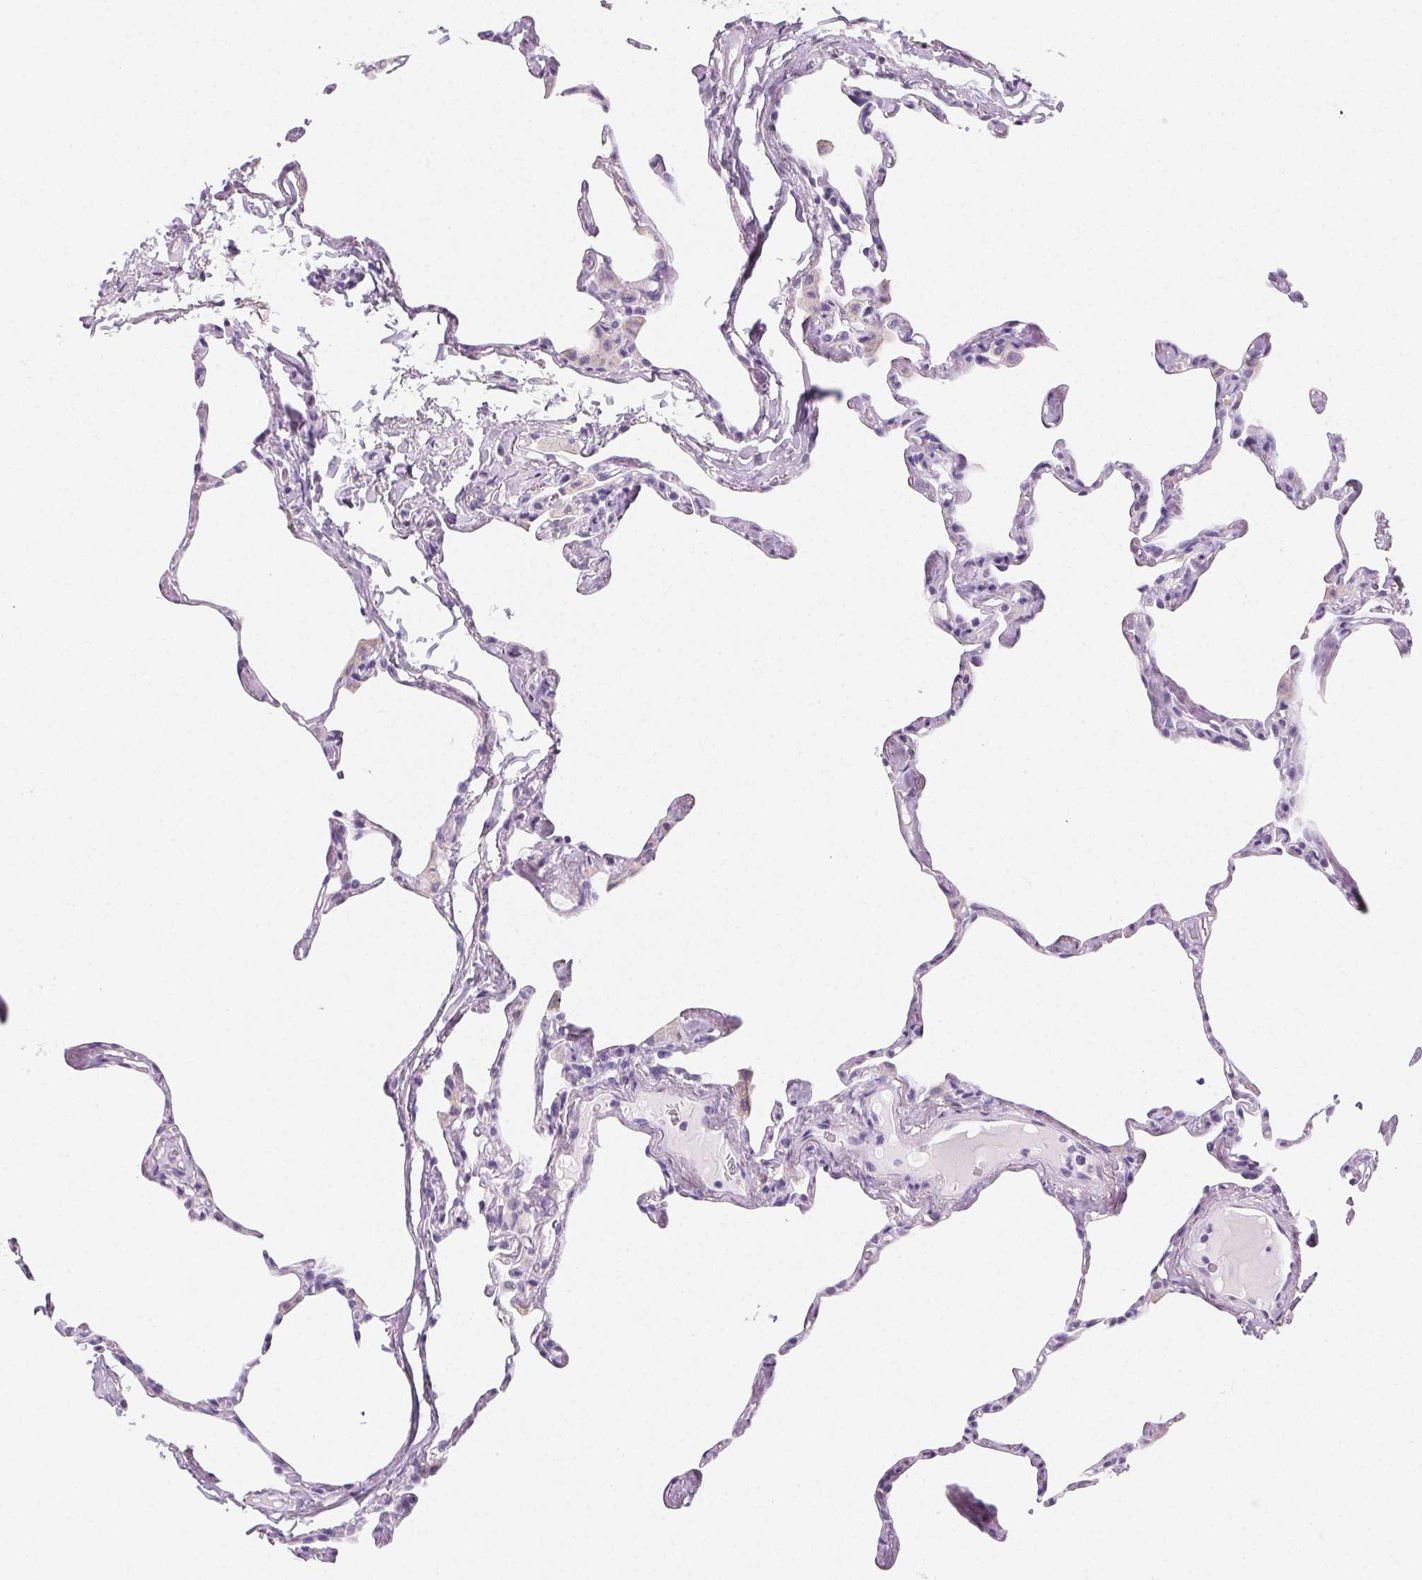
{"staining": {"intensity": "negative", "quantity": "none", "location": "none"}, "tissue": "lung", "cell_type": "Alveolar cells", "image_type": "normal", "snomed": [{"axis": "morphology", "description": "Normal tissue, NOS"}, {"axis": "topography", "description": "Lung"}], "caption": "Immunohistochemical staining of normal human lung demonstrates no significant staining in alveolar cells. (Stains: DAB immunohistochemistry (IHC) with hematoxylin counter stain, Microscopy: brightfield microscopy at high magnification).", "gene": "PRSS1", "patient": {"sex": "male", "age": 65}}